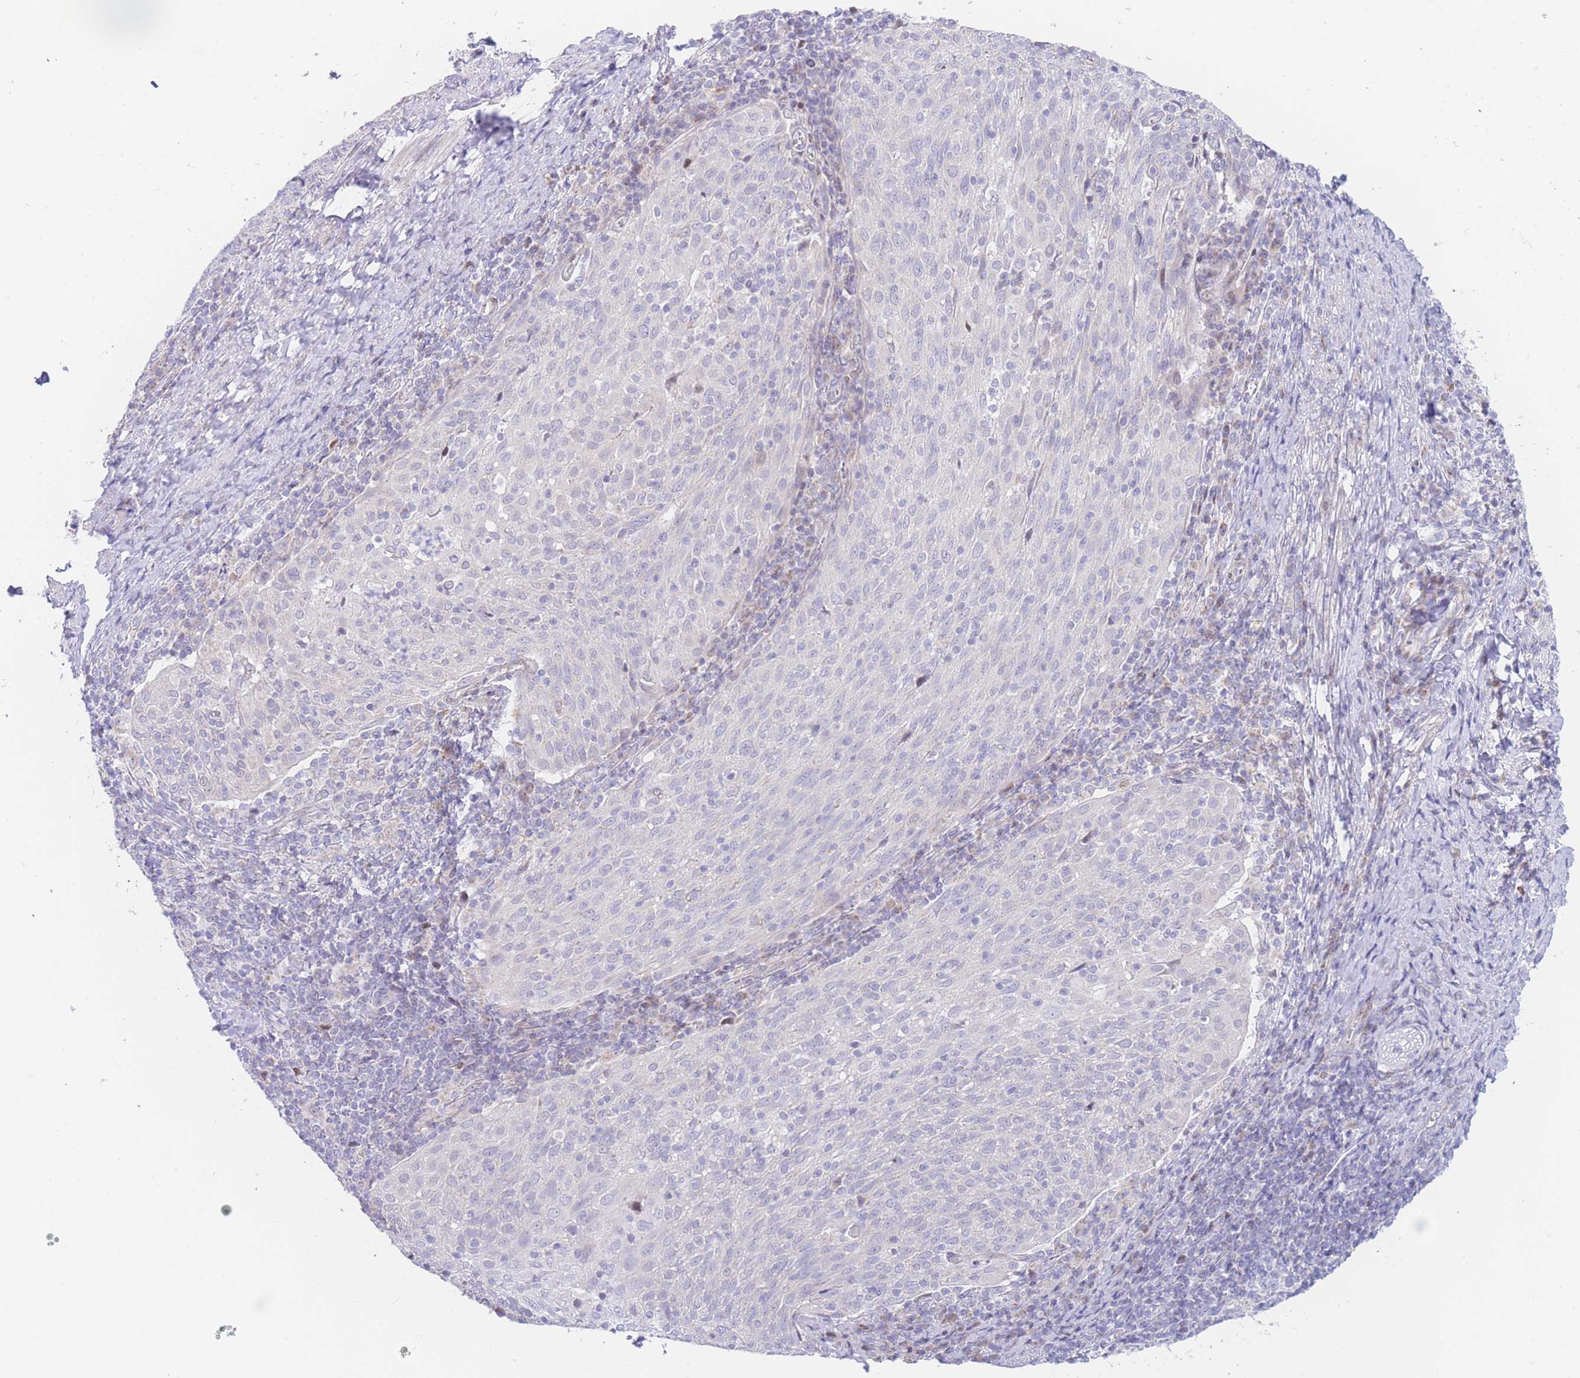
{"staining": {"intensity": "negative", "quantity": "none", "location": "none"}, "tissue": "cervical cancer", "cell_type": "Tumor cells", "image_type": "cancer", "snomed": [{"axis": "morphology", "description": "Squamous cell carcinoma, NOS"}, {"axis": "topography", "description": "Cervix"}], "caption": "Immunohistochemistry of squamous cell carcinoma (cervical) exhibits no expression in tumor cells.", "gene": "GPAM", "patient": {"sex": "female", "age": 52}}